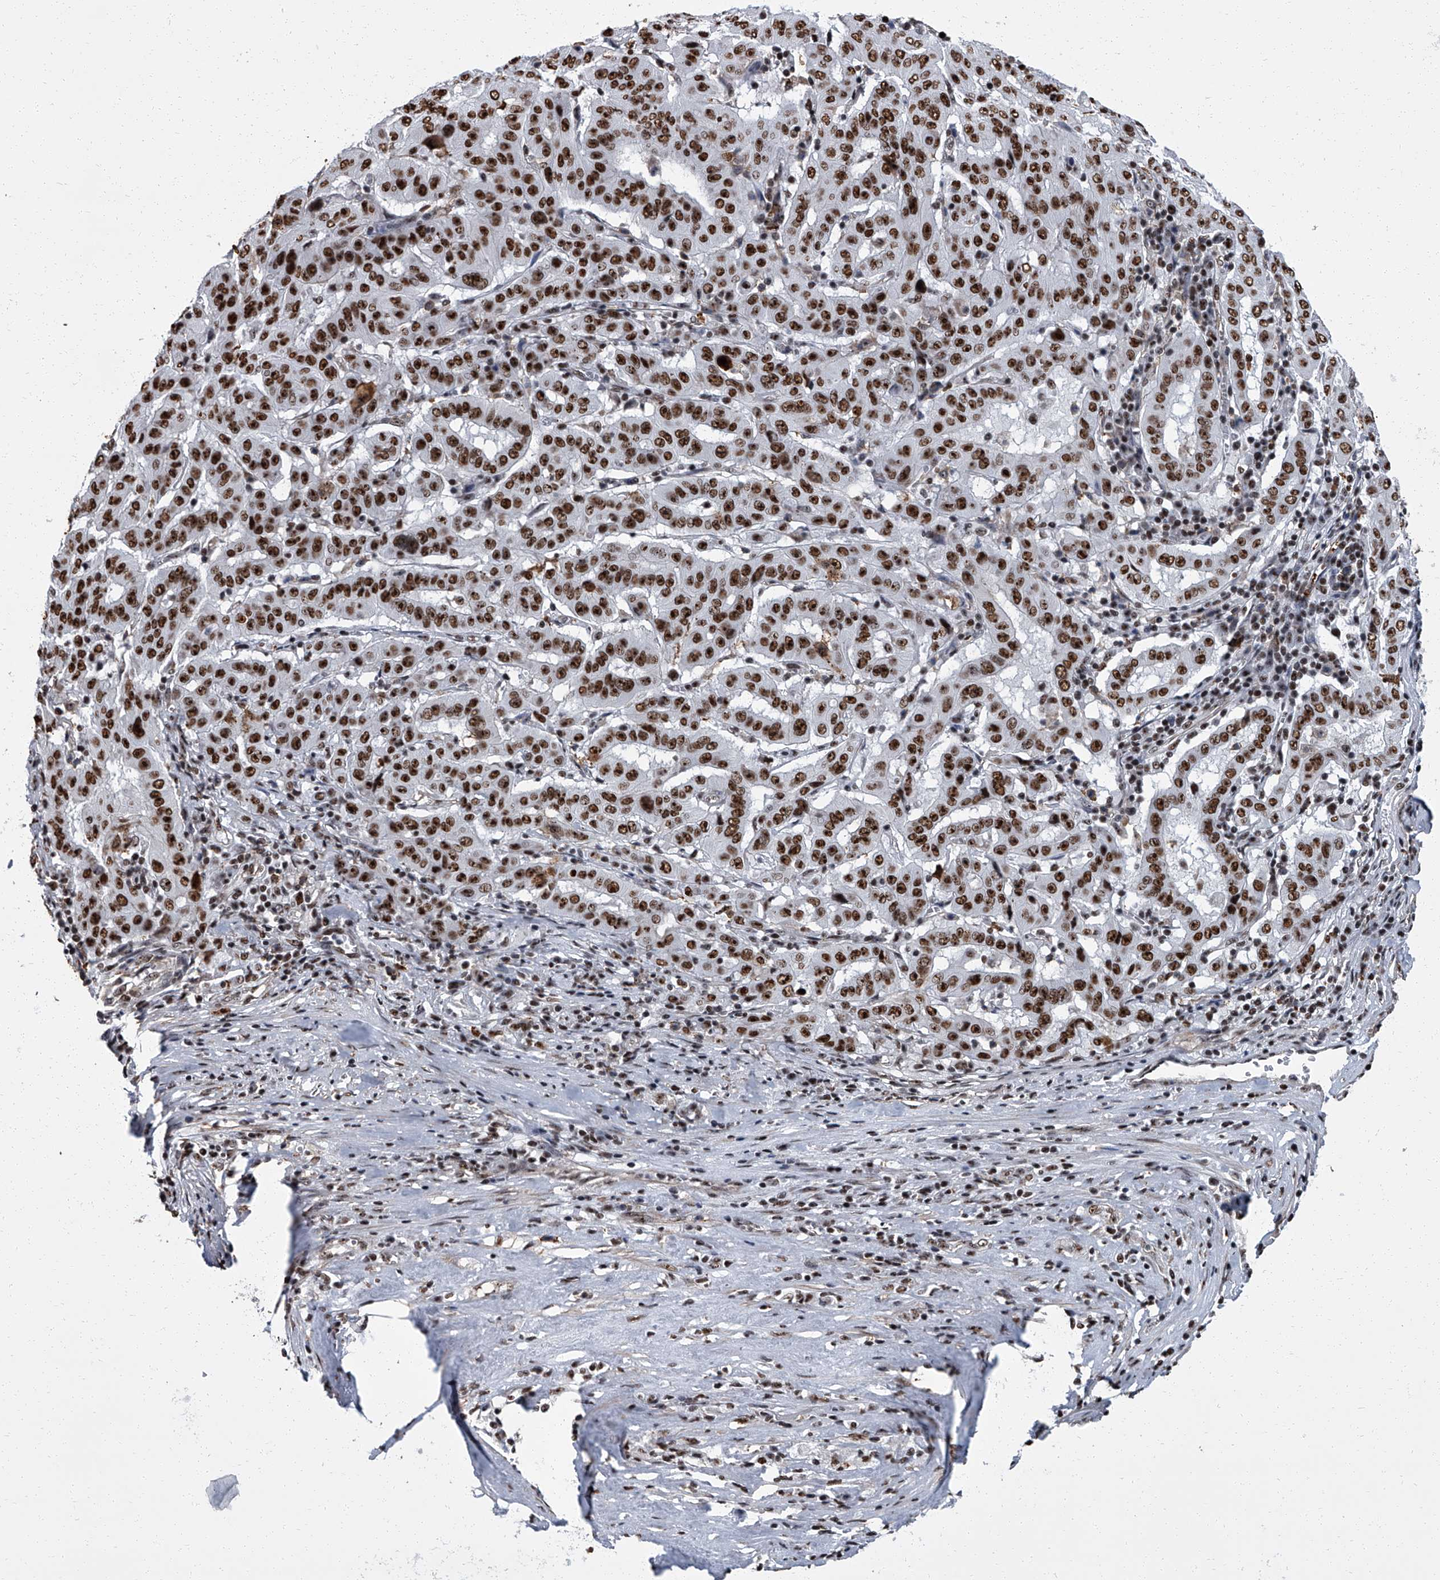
{"staining": {"intensity": "strong", "quantity": ">75%", "location": "nuclear"}, "tissue": "pancreatic cancer", "cell_type": "Tumor cells", "image_type": "cancer", "snomed": [{"axis": "morphology", "description": "Adenocarcinoma, NOS"}, {"axis": "topography", "description": "Pancreas"}], "caption": "Protein staining of adenocarcinoma (pancreatic) tissue demonstrates strong nuclear positivity in approximately >75% of tumor cells. The protein of interest is shown in brown color, while the nuclei are stained blue.", "gene": "ZNF518B", "patient": {"sex": "male", "age": 63}}